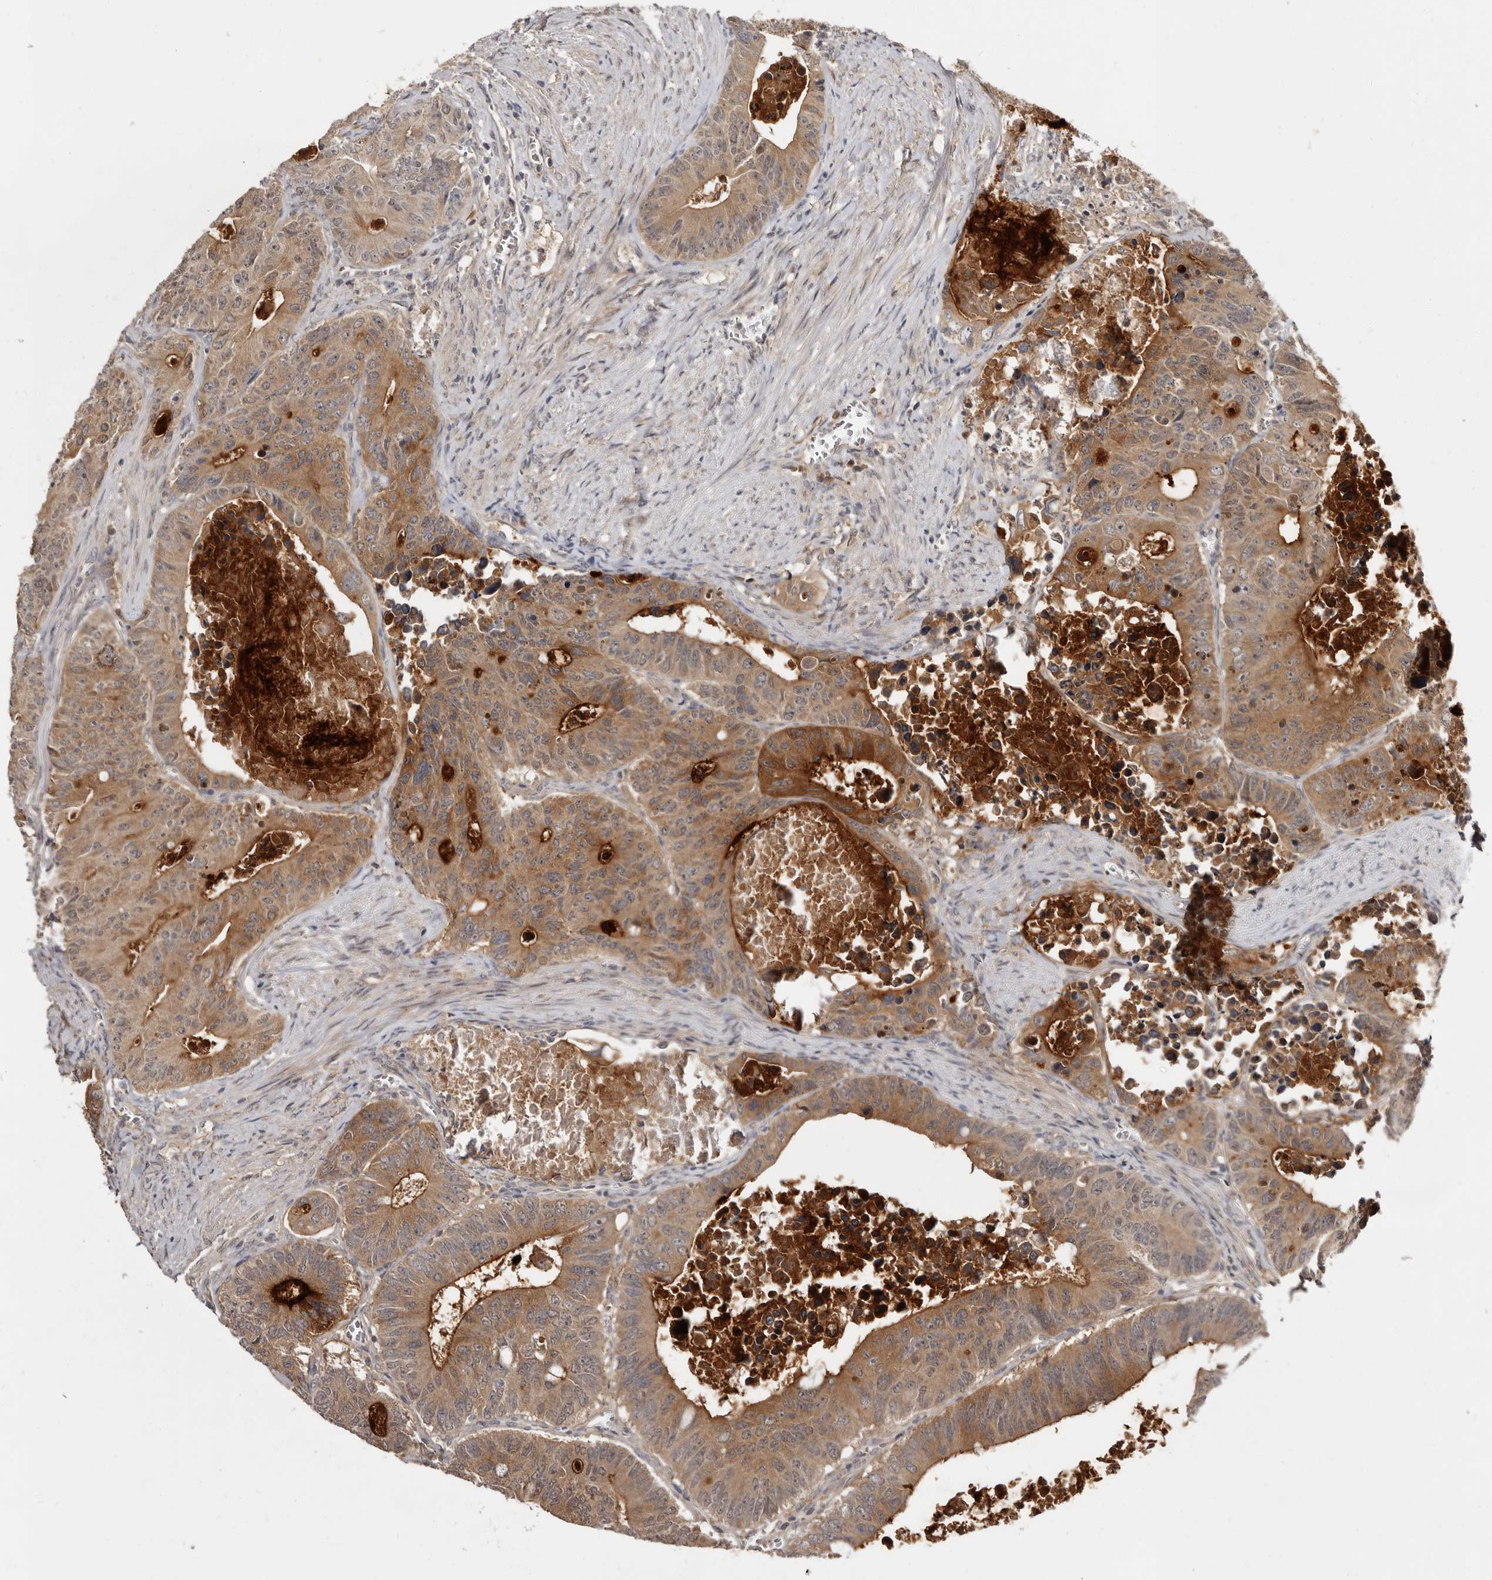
{"staining": {"intensity": "moderate", "quantity": ">75%", "location": "cytoplasmic/membranous"}, "tissue": "colorectal cancer", "cell_type": "Tumor cells", "image_type": "cancer", "snomed": [{"axis": "morphology", "description": "Adenocarcinoma, NOS"}, {"axis": "topography", "description": "Colon"}], "caption": "Adenocarcinoma (colorectal) stained for a protein demonstrates moderate cytoplasmic/membranous positivity in tumor cells.", "gene": "INAVA", "patient": {"sex": "male", "age": 87}}